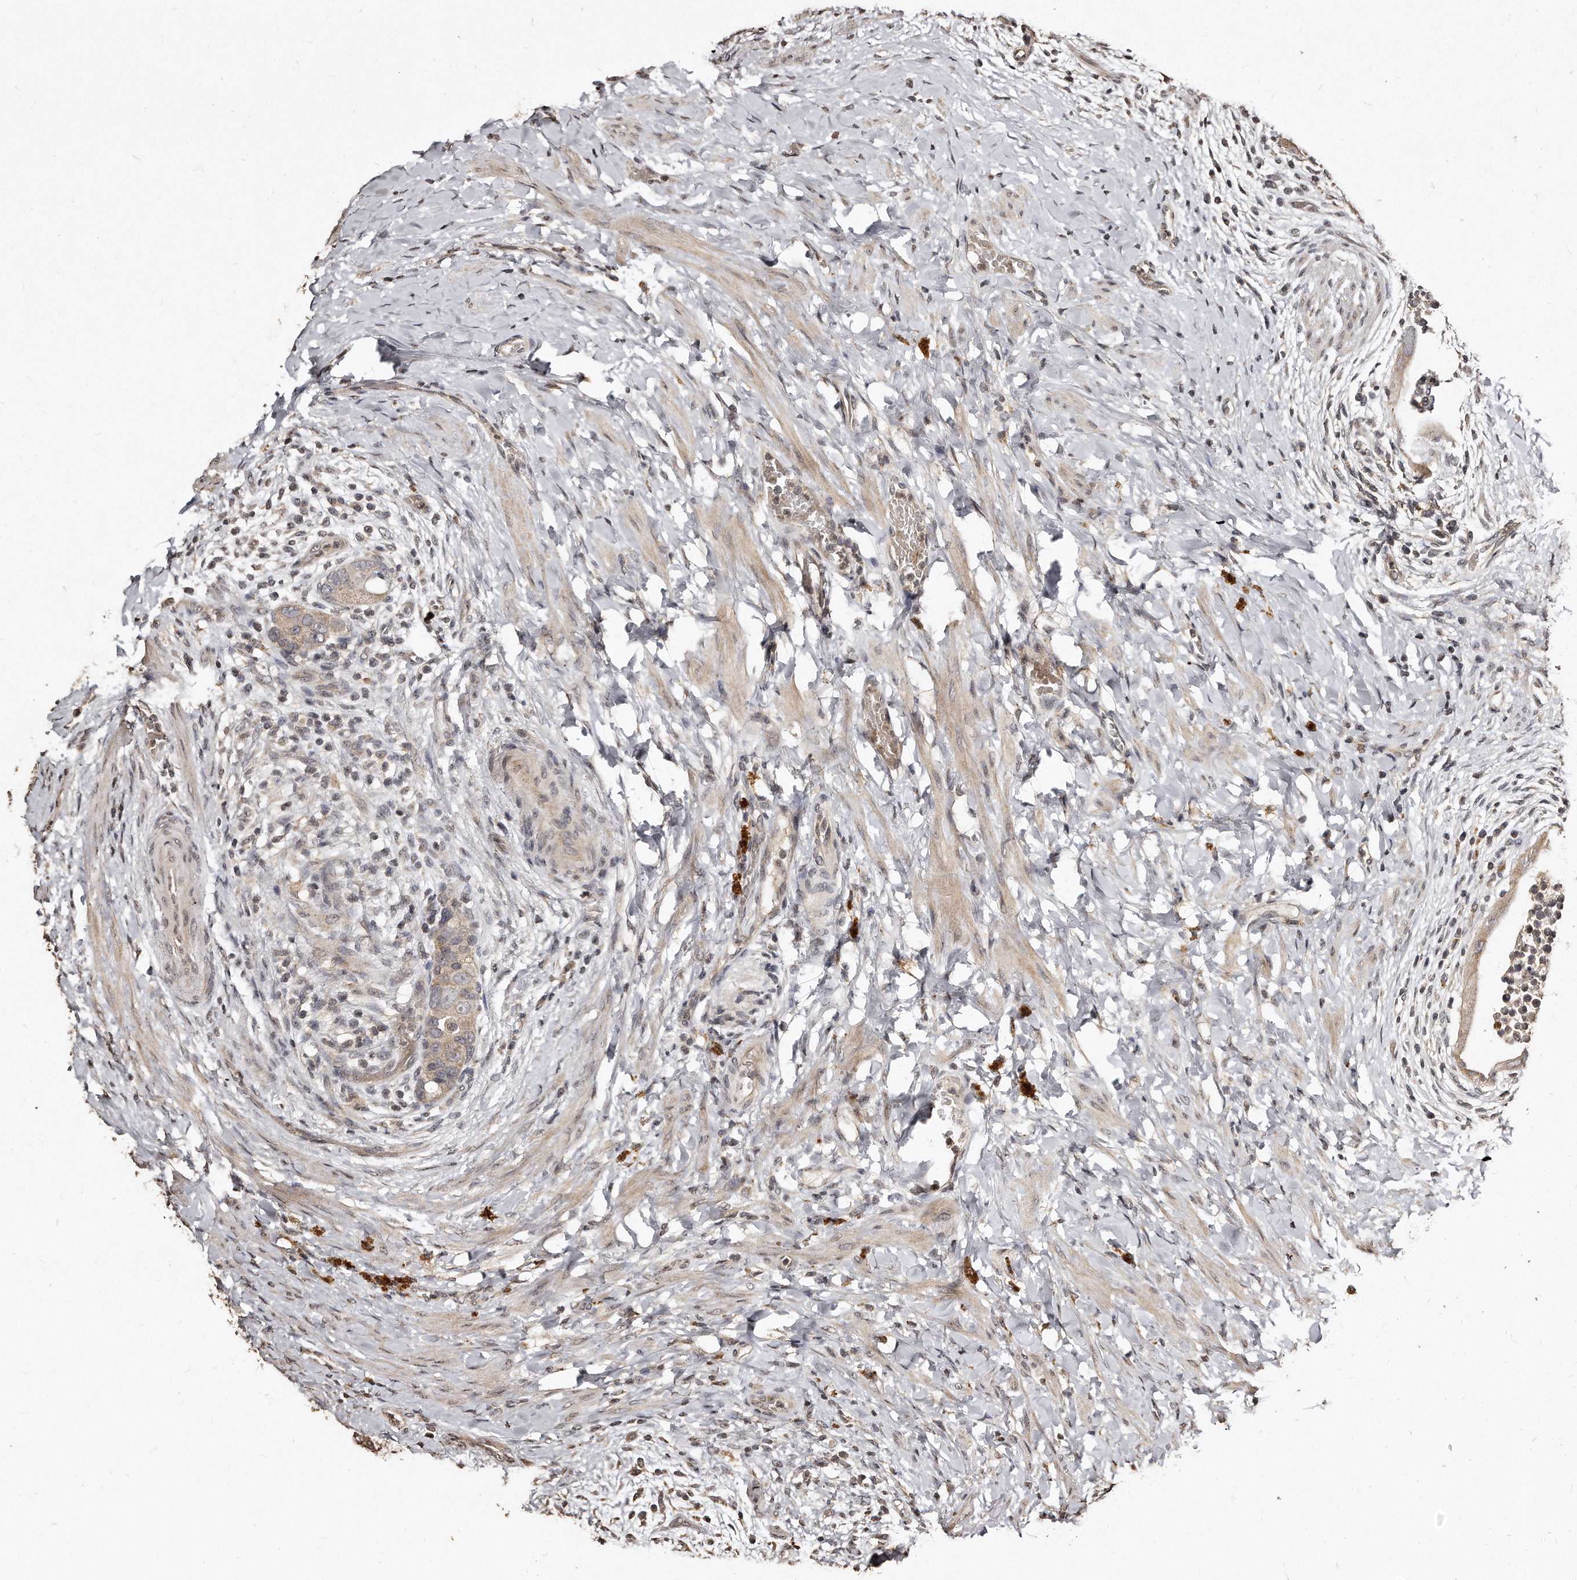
{"staining": {"intensity": "moderate", "quantity": ">75%", "location": "cytoplasmic/membranous"}, "tissue": "colorectal cancer", "cell_type": "Tumor cells", "image_type": "cancer", "snomed": [{"axis": "morphology", "description": "Adenocarcinoma, NOS"}, {"axis": "topography", "description": "Rectum"}], "caption": "Moderate cytoplasmic/membranous protein positivity is present in about >75% of tumor cells in colorectal cancer. Nuclei are stained in blue.", "gene": "TSHR", "patient": {"sex": "male", "age": 59}}